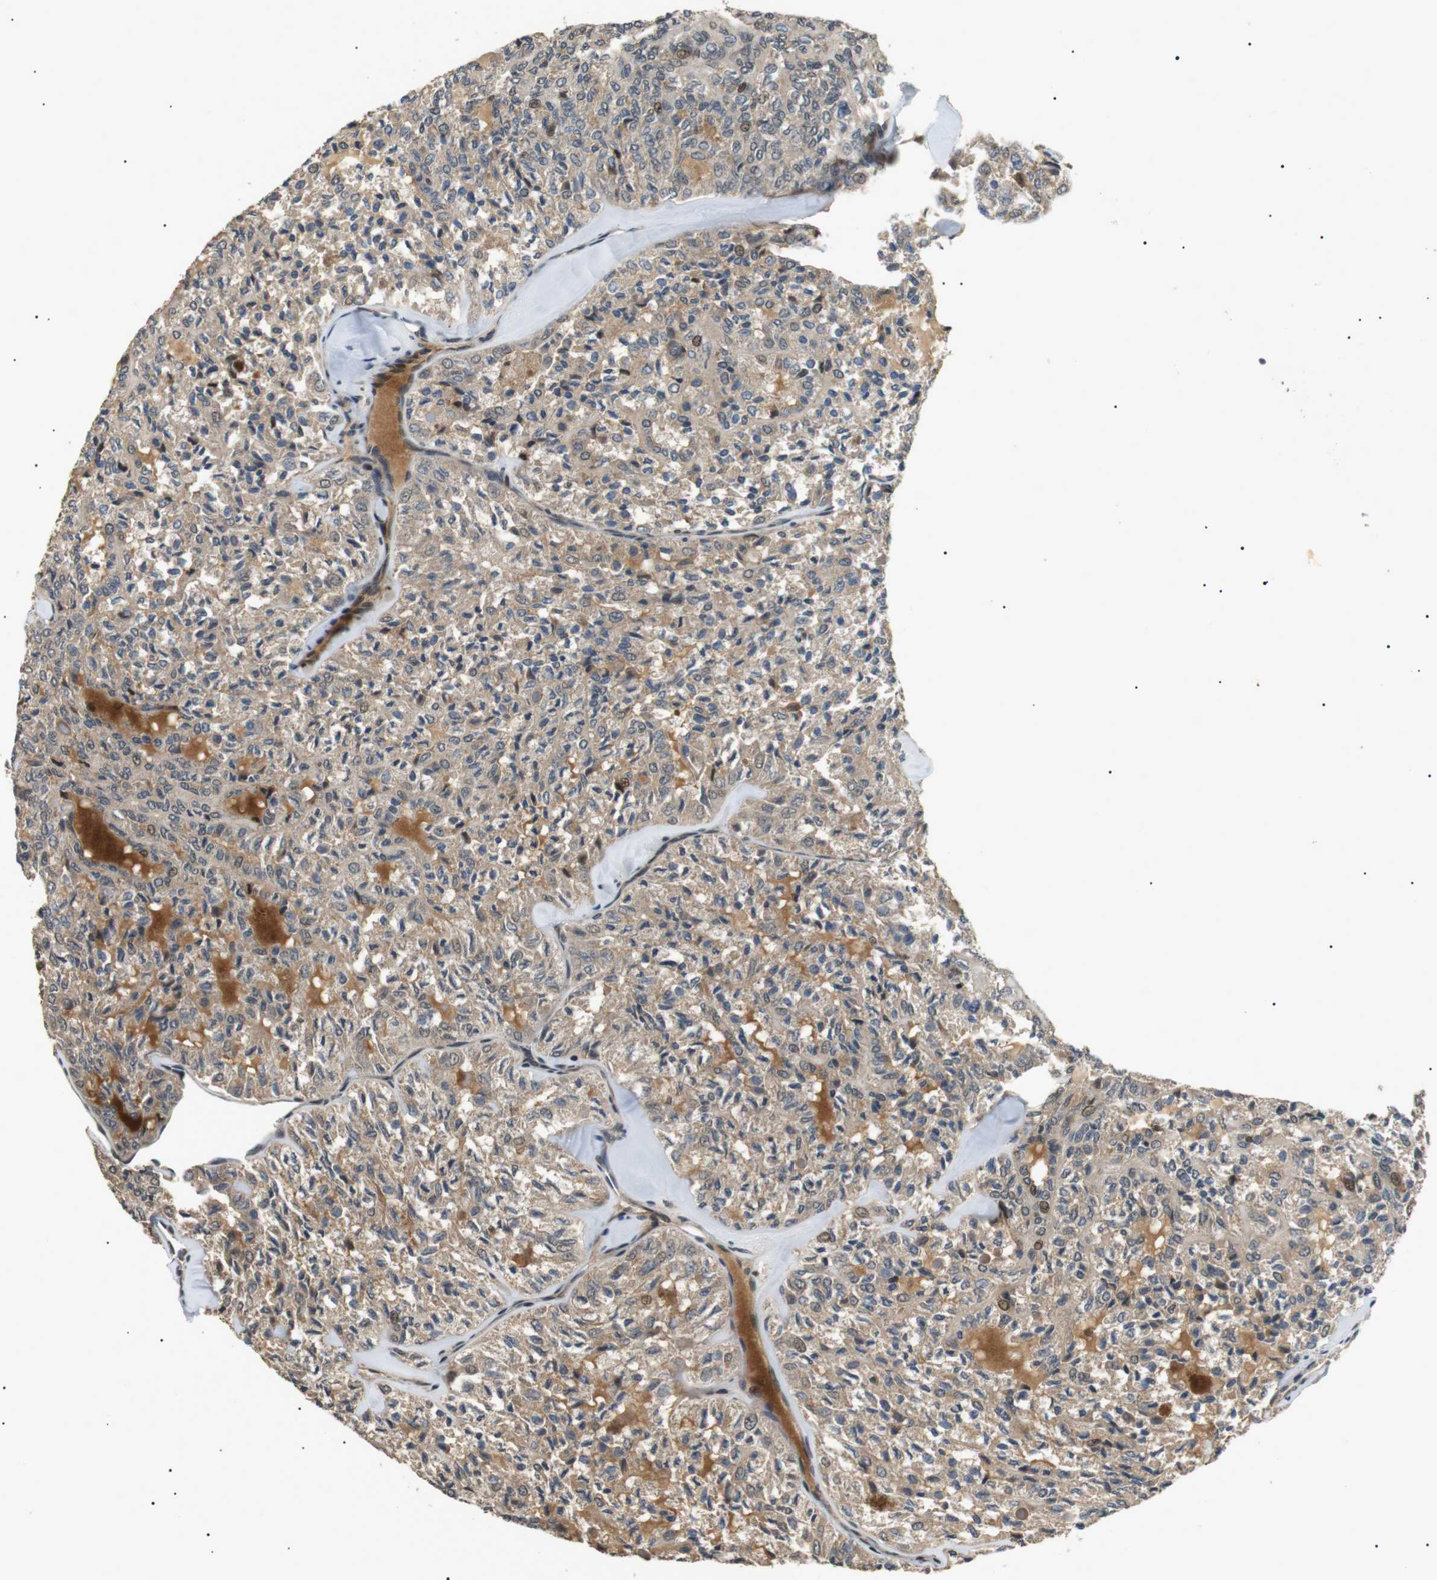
{"staining": {"intensity": "weak", "quantity": ">75%", "location": "cytoplasmic/membranous"}, "tissue": "thyroid cancer", "cell_type": "Tumor cells", "image_type": "cancer", "snomed": [{"axis": "morphology", "description": "Follicular adenoma carcinoma, NOS"}, {"axis": "topography", "description": "Thyroid gland"}], "caption": "Immunohistochemistry (IHC) staining of follicular adenoma carcinoma (thyroid), which displays low levels of weak cytoplasmic/membranous positivity in approximately >75% of tumor cells indicating weak cytoplasmic/membranous protein staining. The staining was performed using DAB (brown) for protein detection and nuclei were counterstained in hematoxylin (blue).", "gene": "HSPA13", "patient": {"sex": "male", "age": 75}}